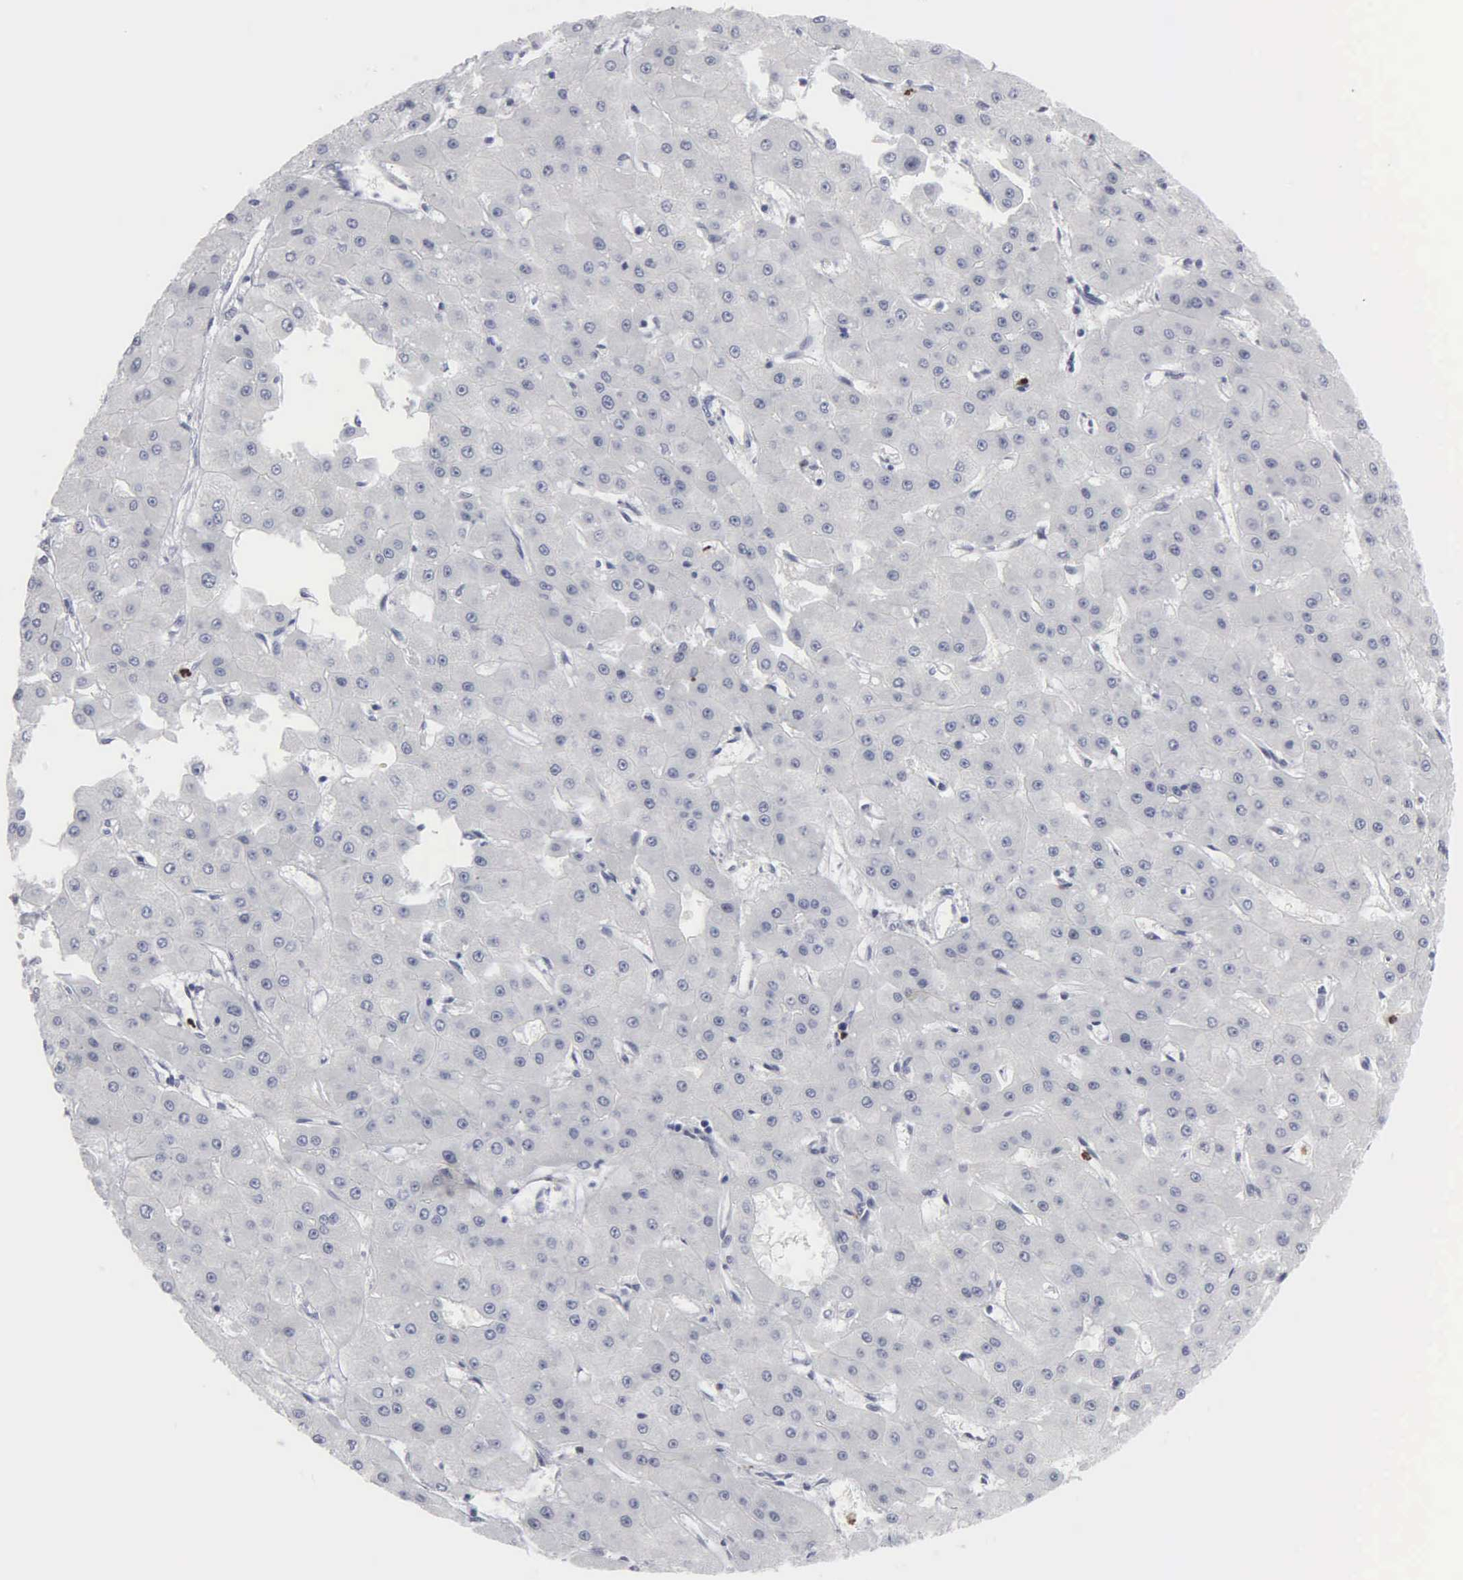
{"staining": {"intensity": "negative", "quantity": "none", "location": "none"}, "tissue": "liver cancer", "cell_type": "Tumor cells", "image_type": "cancer", "snomed": [{"axis": "morphology", "description": "Carcinoma, Hepatocellular, NOS"}, {"axis": "topography", "description": "Liver"}], "caption": "Immunohistochemistry photomicrograph of neoplastic tissue: liver cancer stained with DAB demonstrates no significant protein expression in tumor cells. (DAB IHC with hematoxylin counter stain).", "gene": "SPIN3", "patient": {"sex": "female", "age": 52}}